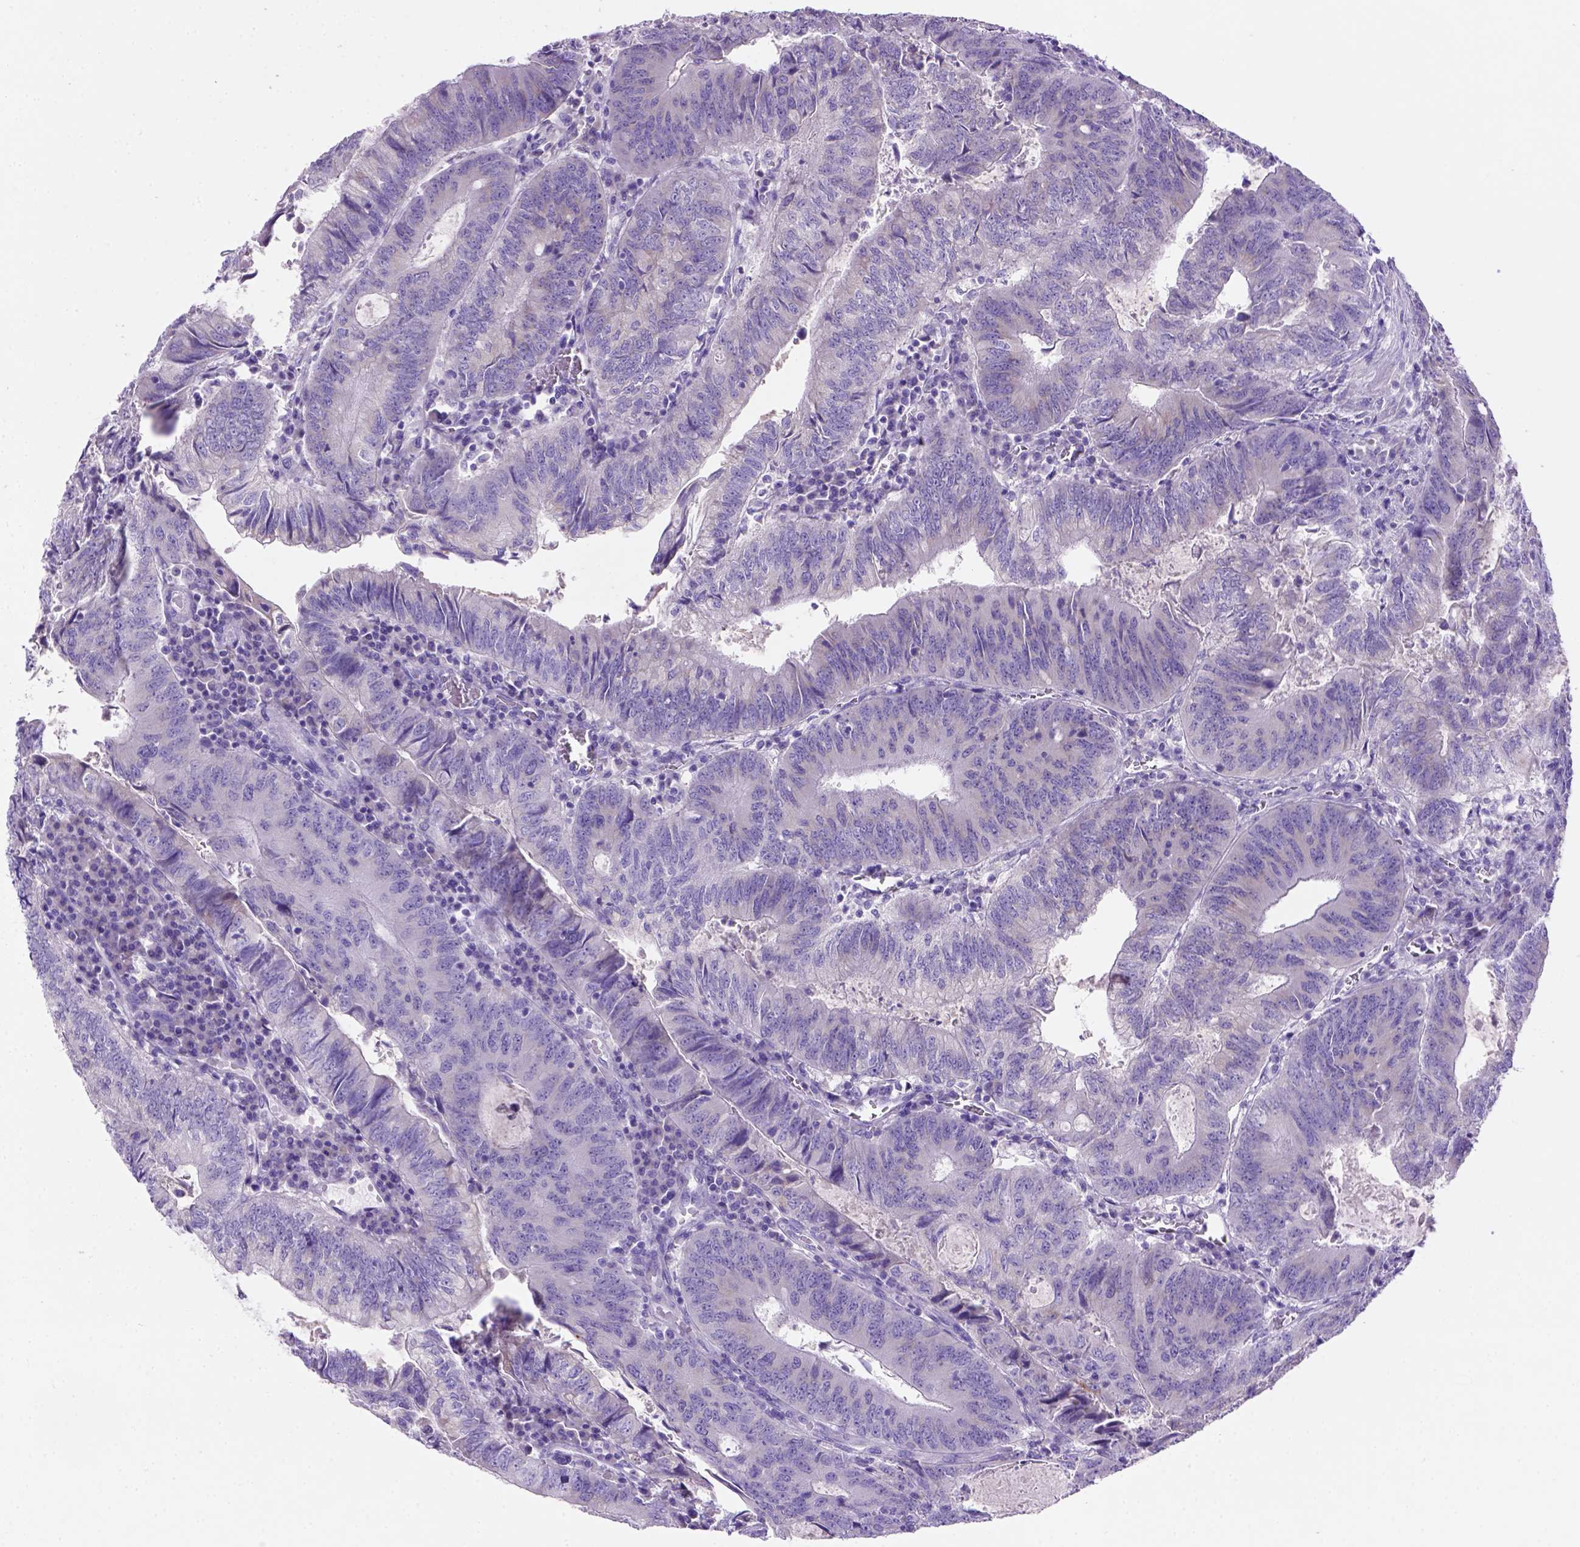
{"staining": {"intensity": "negative", "quantity": "none", "location": "none"}, "tissue": "colorectal cancer", "cell_type": "Tumor cells", "image_type": "cancer", "snomed": [{"axis": "morphology", "description": "Adenocarcinoma, NOS"}, {"axis": "topography", "description": "Colon"}], "caption": "Immunohistochemistry of human adenocarcinoma (colorectal) exhibits no expression in tumor cells. (DAB immunohistochemistry (IHC) with hematoxylin counter stain).", "gene": "SIRPD", "patient": {"sex": "male", "age": 67}}